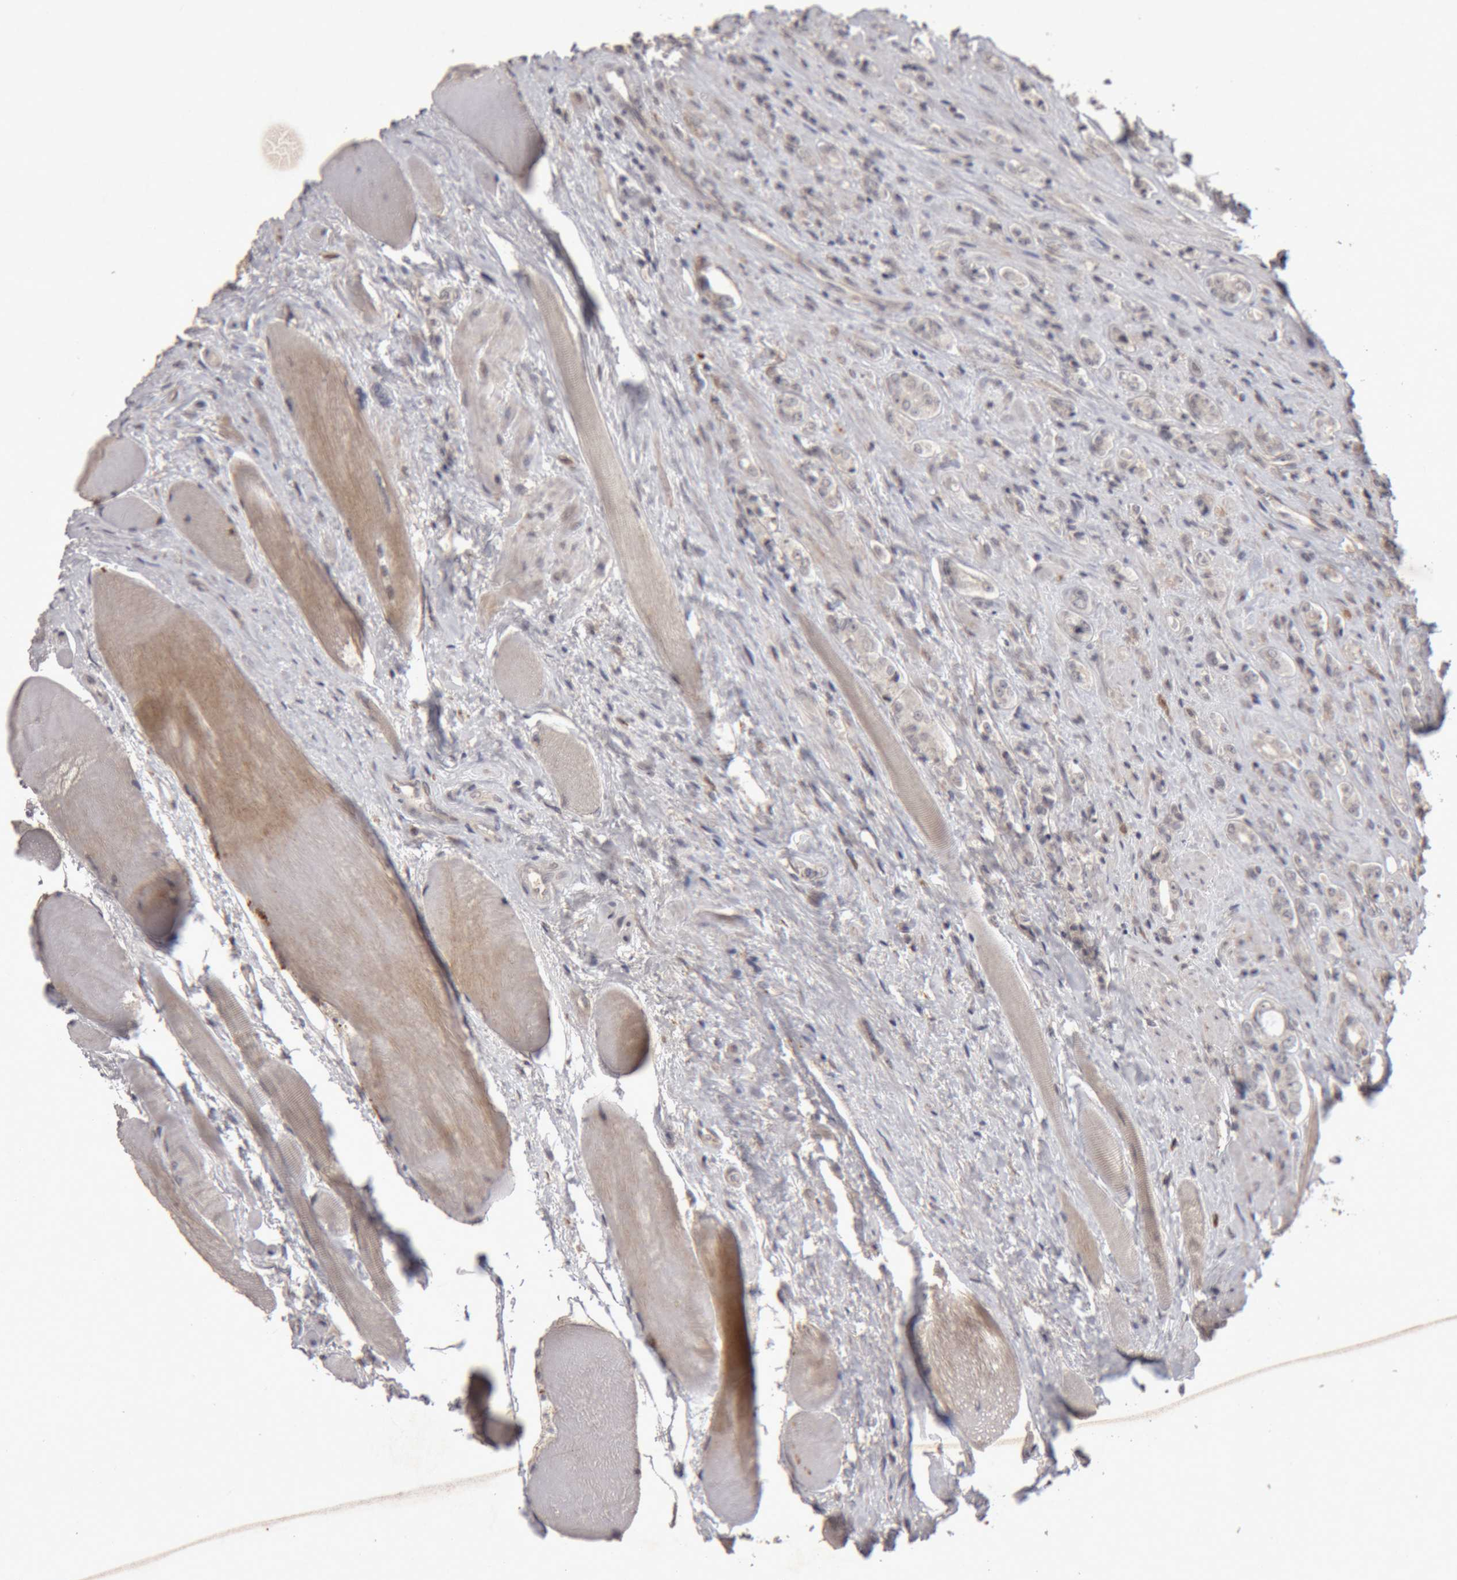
{"staining": {"intensity": "negative", "quantity": "none", "location": "none"}, "tissue": "prostate cancer", "cell_type": "Tumor cells", "image_type": "cancer", "snomed": [{"axis": "morphology", "description": "Adenocarcinoma, High grade"}, {"axis": "topography", "description": "Prostate"}], "caption": "An IHC image of prostate cancer (high-grade adenocarcinoma) is shown. There is no staining in tumor cells of prostate cancer (high-grade adenocarcinoma).", "gene": "MEP1A", "patient": {"sex": "male", "age": 61}}